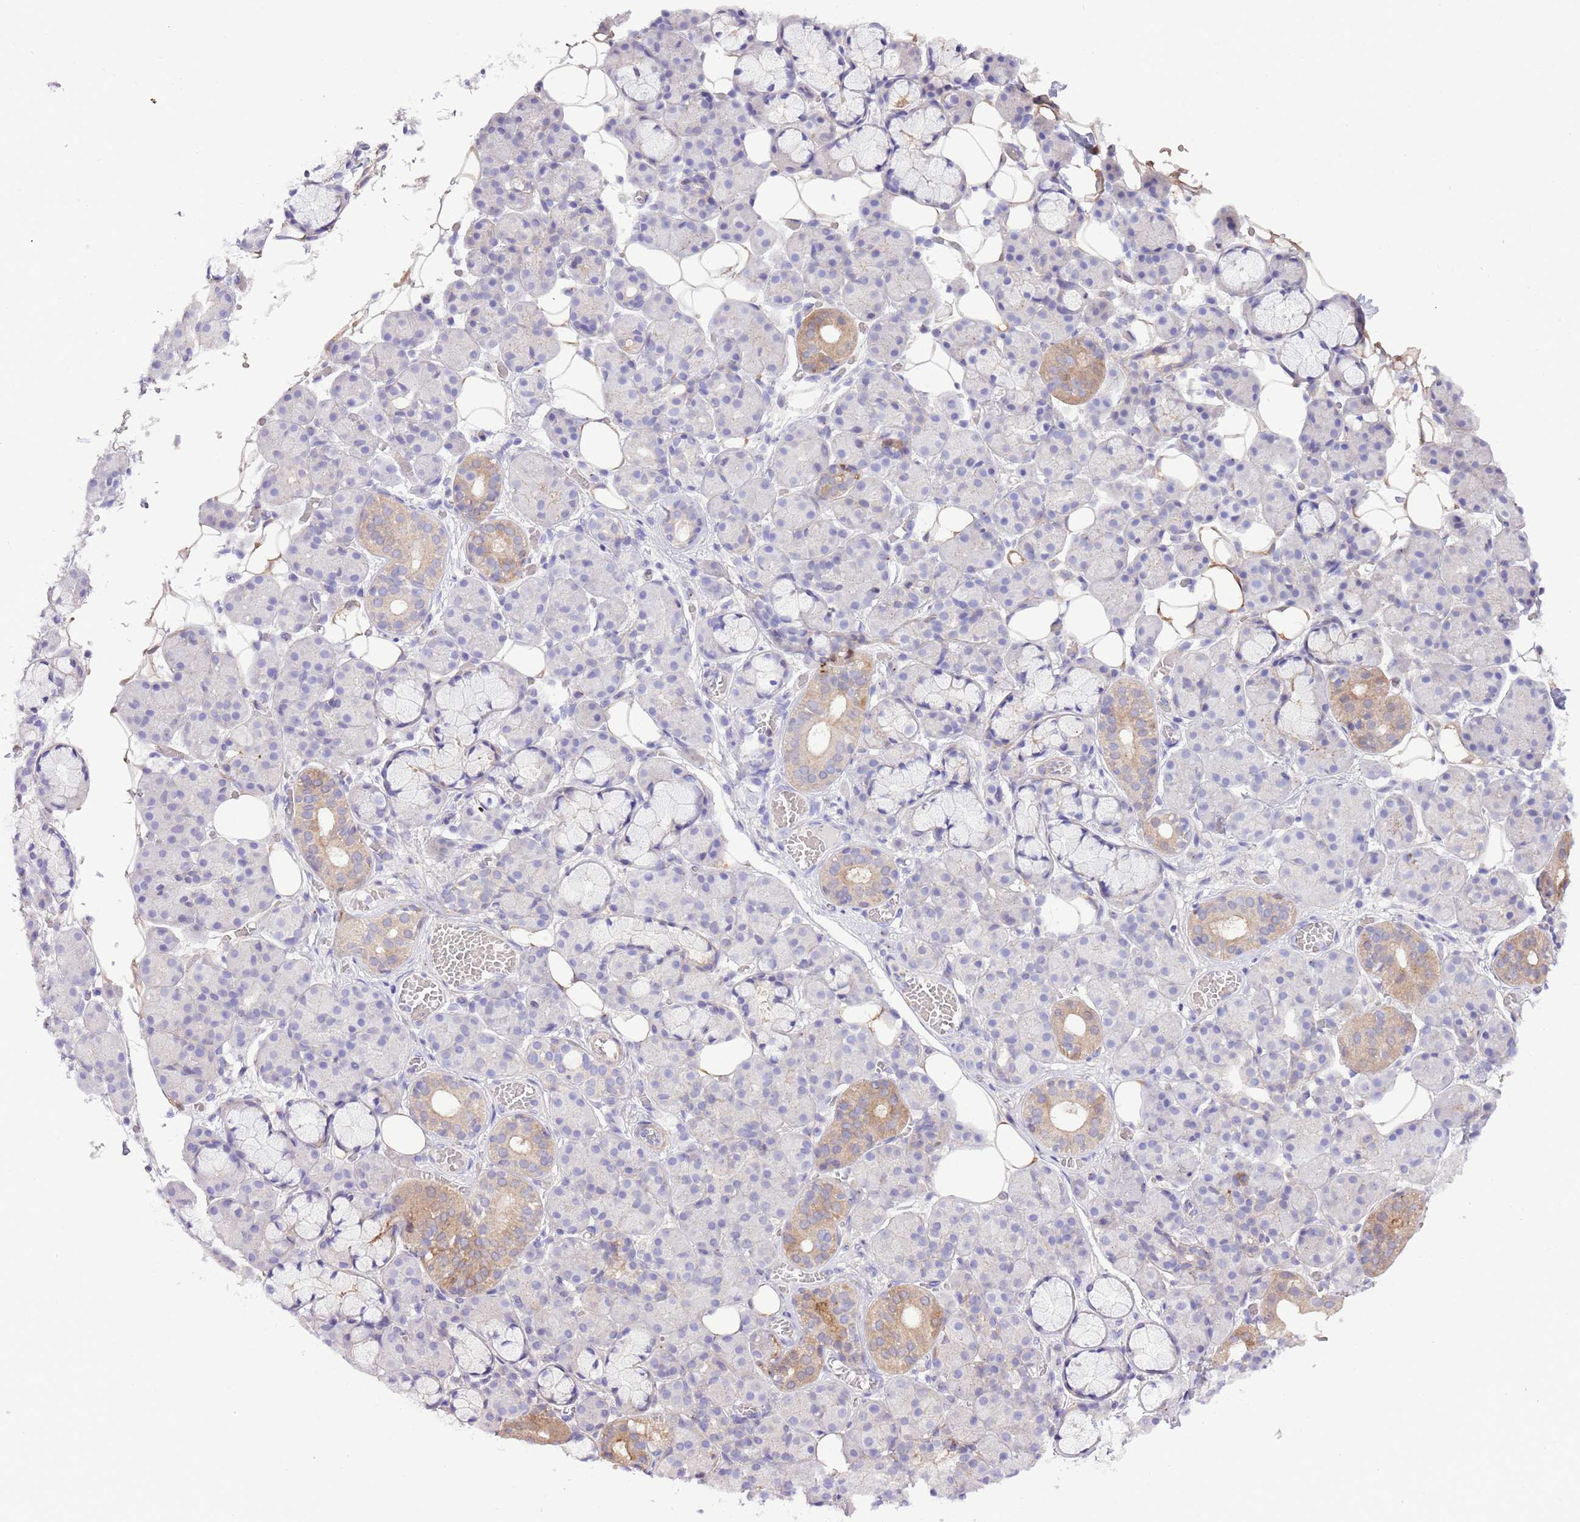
{"staining": {"intensity": "moderate", "quantity": "<25%", "location": "cytoplasmic/membranous"}, "tissue": "salivary gland", "cell_type": "Glandular cells", "image_type": "normal", "snomed": [{"axis": "morphology", "description": "Normal tissue, NOS"}, {"axis": "topography", "description": "Salivary gland"}], "caption": "A micrograph of human salivary gland stained for a protein displays moderate cytoplasmic/membranous brown staining in glandular cells. Using DAB (brown) and hematoxylin (blue) stains, captured at high magnification using brightfield microscopy.", "gene": "PRR32", "patient": {"sex": "male", "age": 63}}